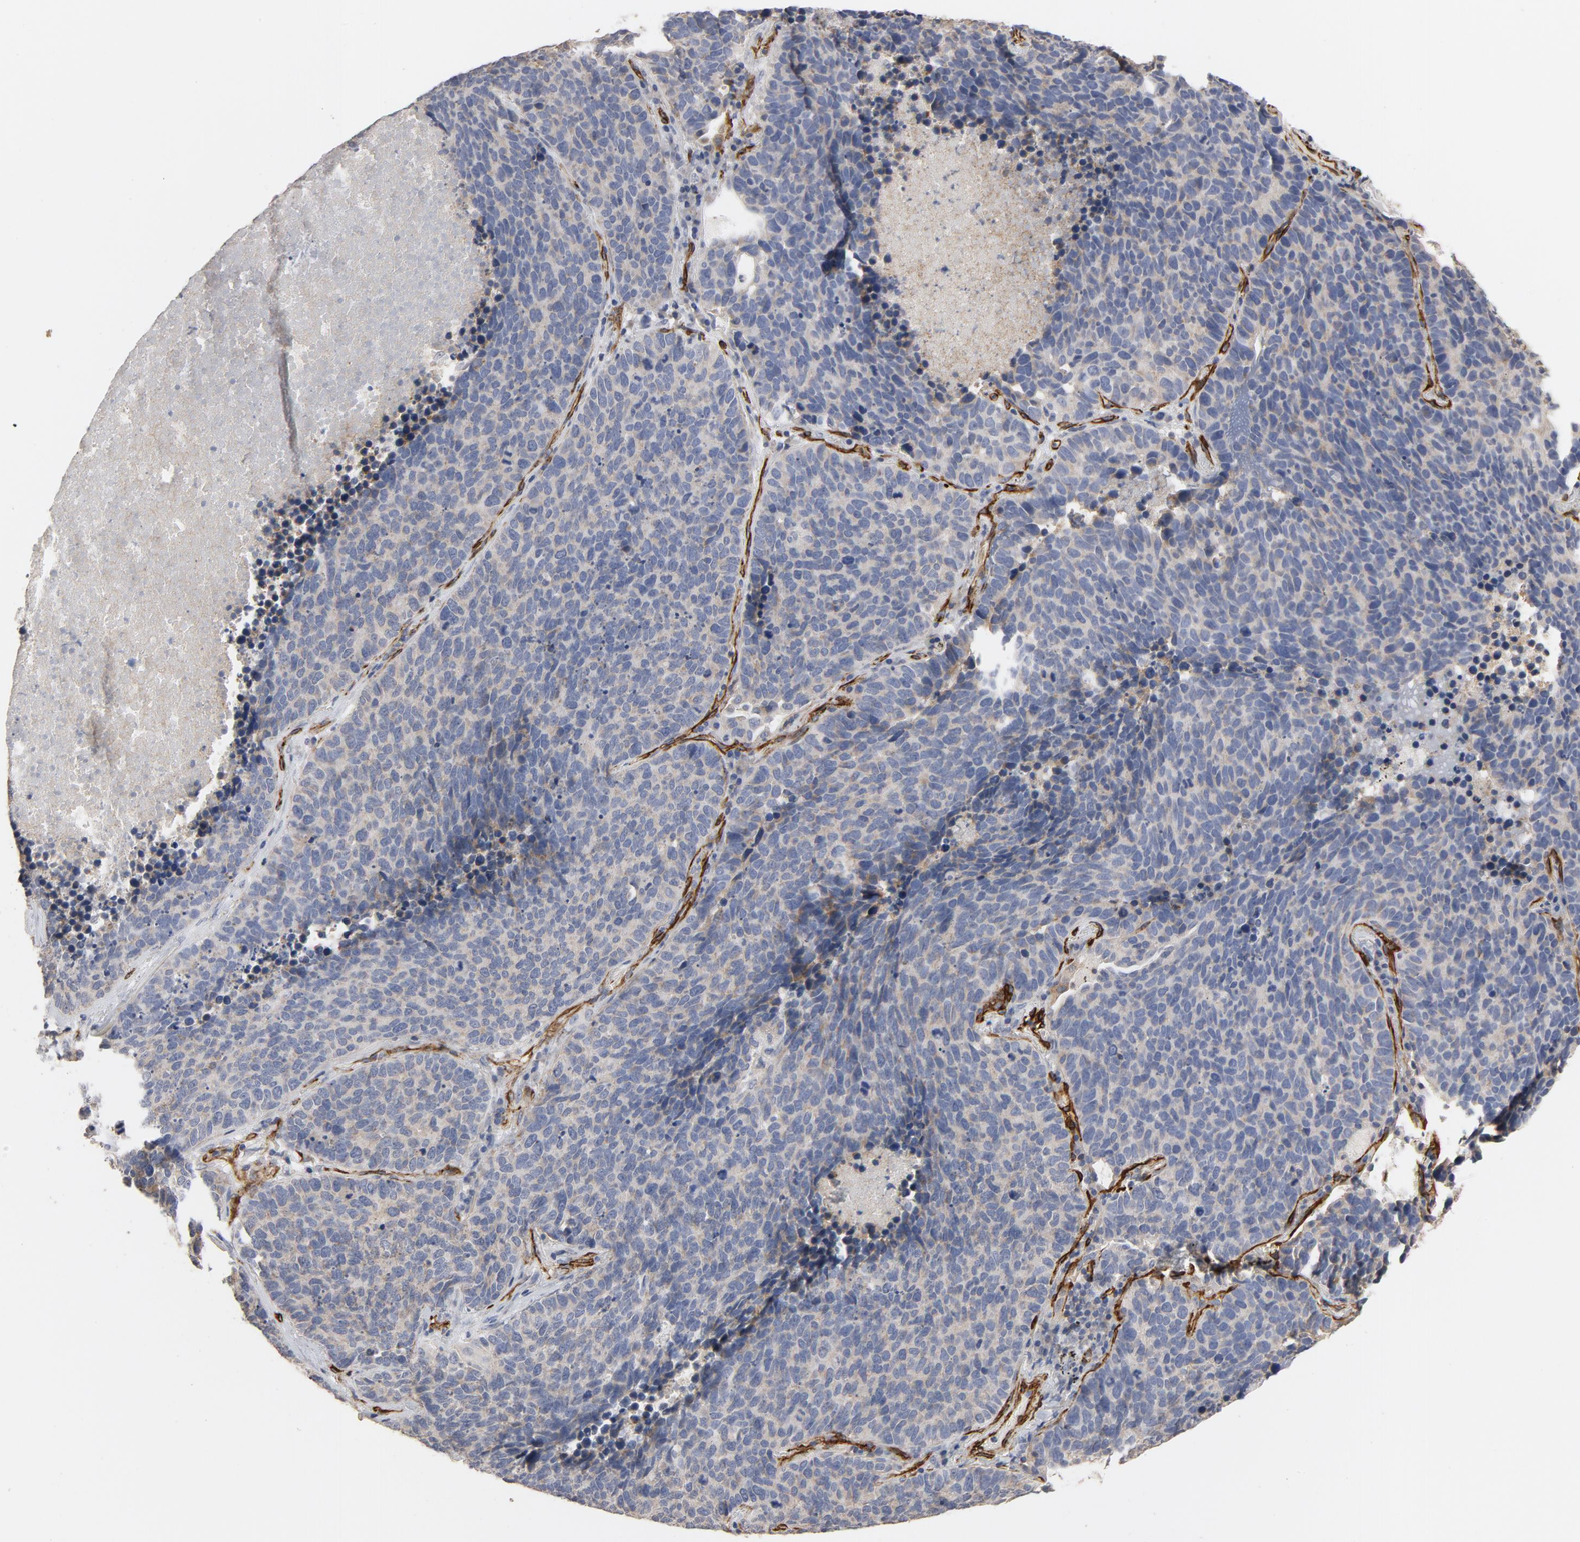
{"staining": {"intensity": "negative", "quantity": "none", "location": "none"}, "tissue": "lung cancer", "cell_type": "Tumor cells", "image_type": "cancer", "snomed": [{"axis": "morphology", "description": "Neoplasm, malignant, NOS"}, {"axis": "topography", "description": "Lung"}], "caption": "This is an immunohistochemistry (IHC) micrograph of human lung neoplasm (malignant). There is no positivity in tumor cells.", "gene": "GNG2", "patient": {"sex": "female", "age": 75}}